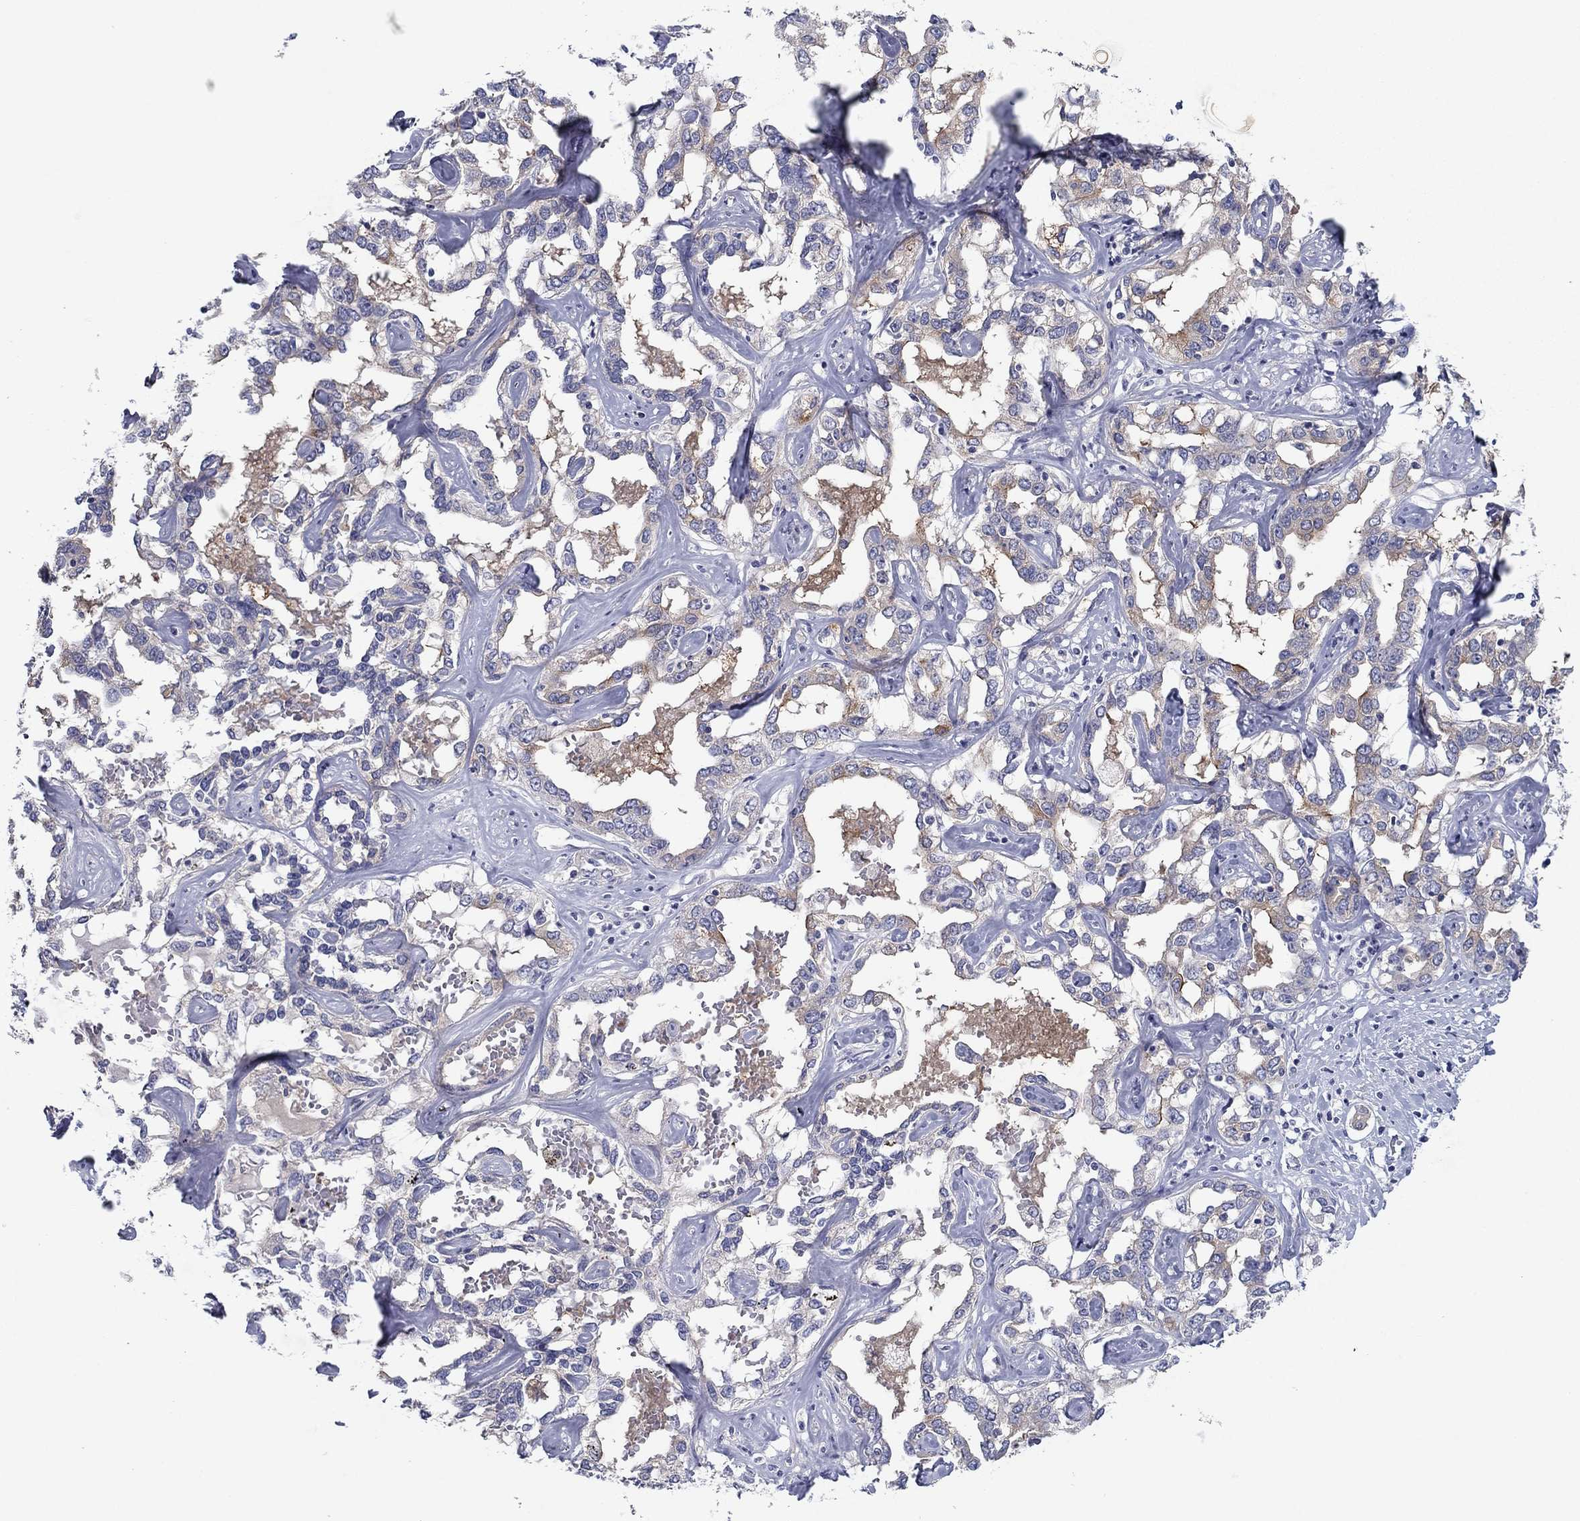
{"staining": {"intensity": "moderate", "quantity": "<25%", "location": "cytoplasmic/membranous"}, "tissue": "liver cancer", "cell_type": "Tumor cells", "image_type": "cancer", "snomed": [{"axis": "morphology", "description": "Cholangiocarcinoma"}, {"axis": "topography", "description": "Liver"}], "caption": "Immunohistochemical staining of human liver cancer shows low levels of moderate cytoplasmic/membranous positivity in approximately <25% of tumor cells.", "gene": "PLS1", "patient": {"sex": "male", "age": 59}}